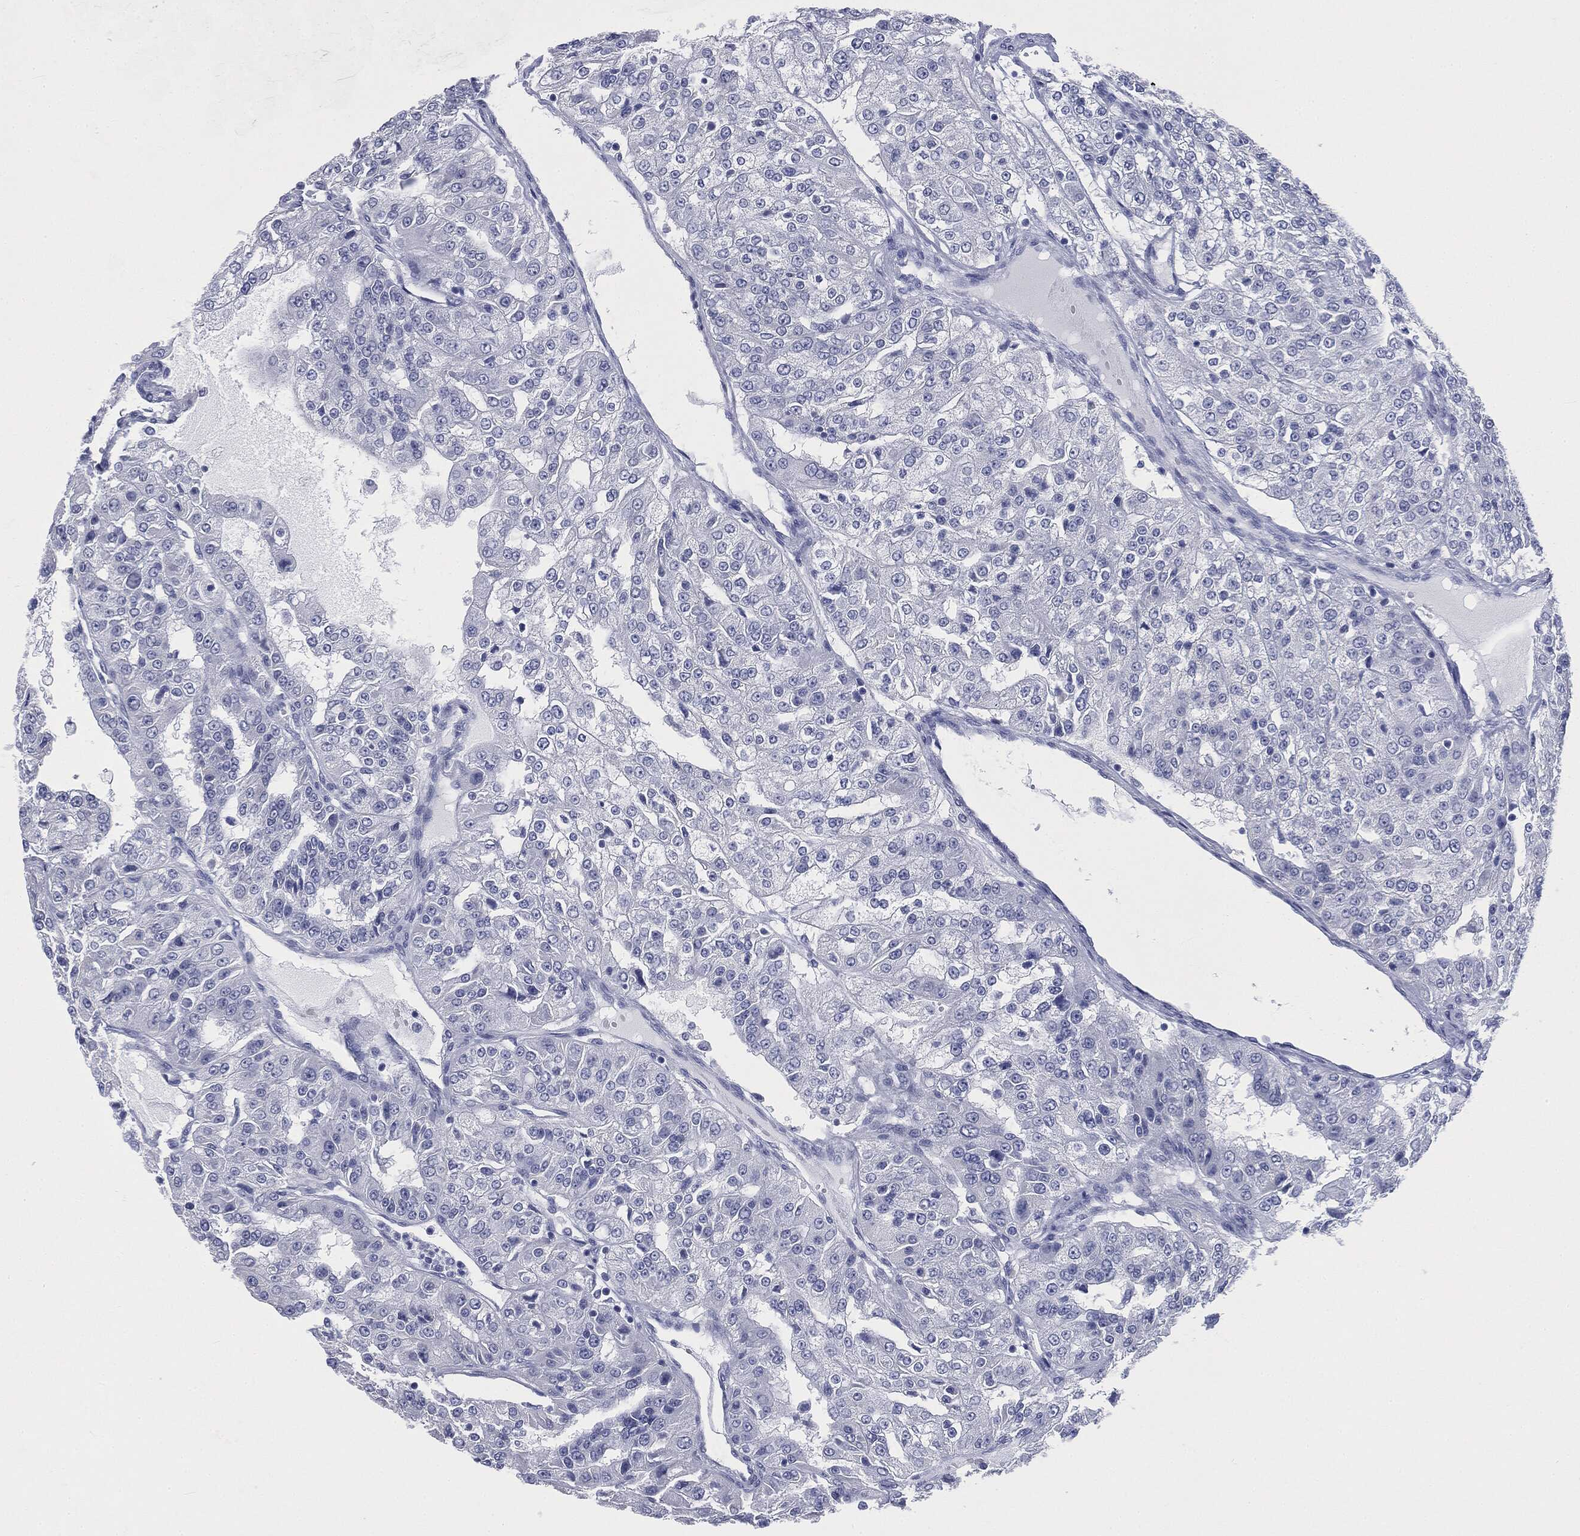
{"staining": {"intensity": "negative", "quantity": "none", "location": "none"}, "tissue": "renal cancer", "cell_type": "Tumor cells", "image_type": "cancer", "snomed": [{"axis": "morphology", "description": "Adenocarcinoma, NOS"}, {"axis": "topography", "description": "Kidney"}], "caption": "Immunohistochemistry of human renal cancer shows no positivity in tumor cells.", "gene": "ATP2A1", "patient": {"sex": "female", "age": 63}}